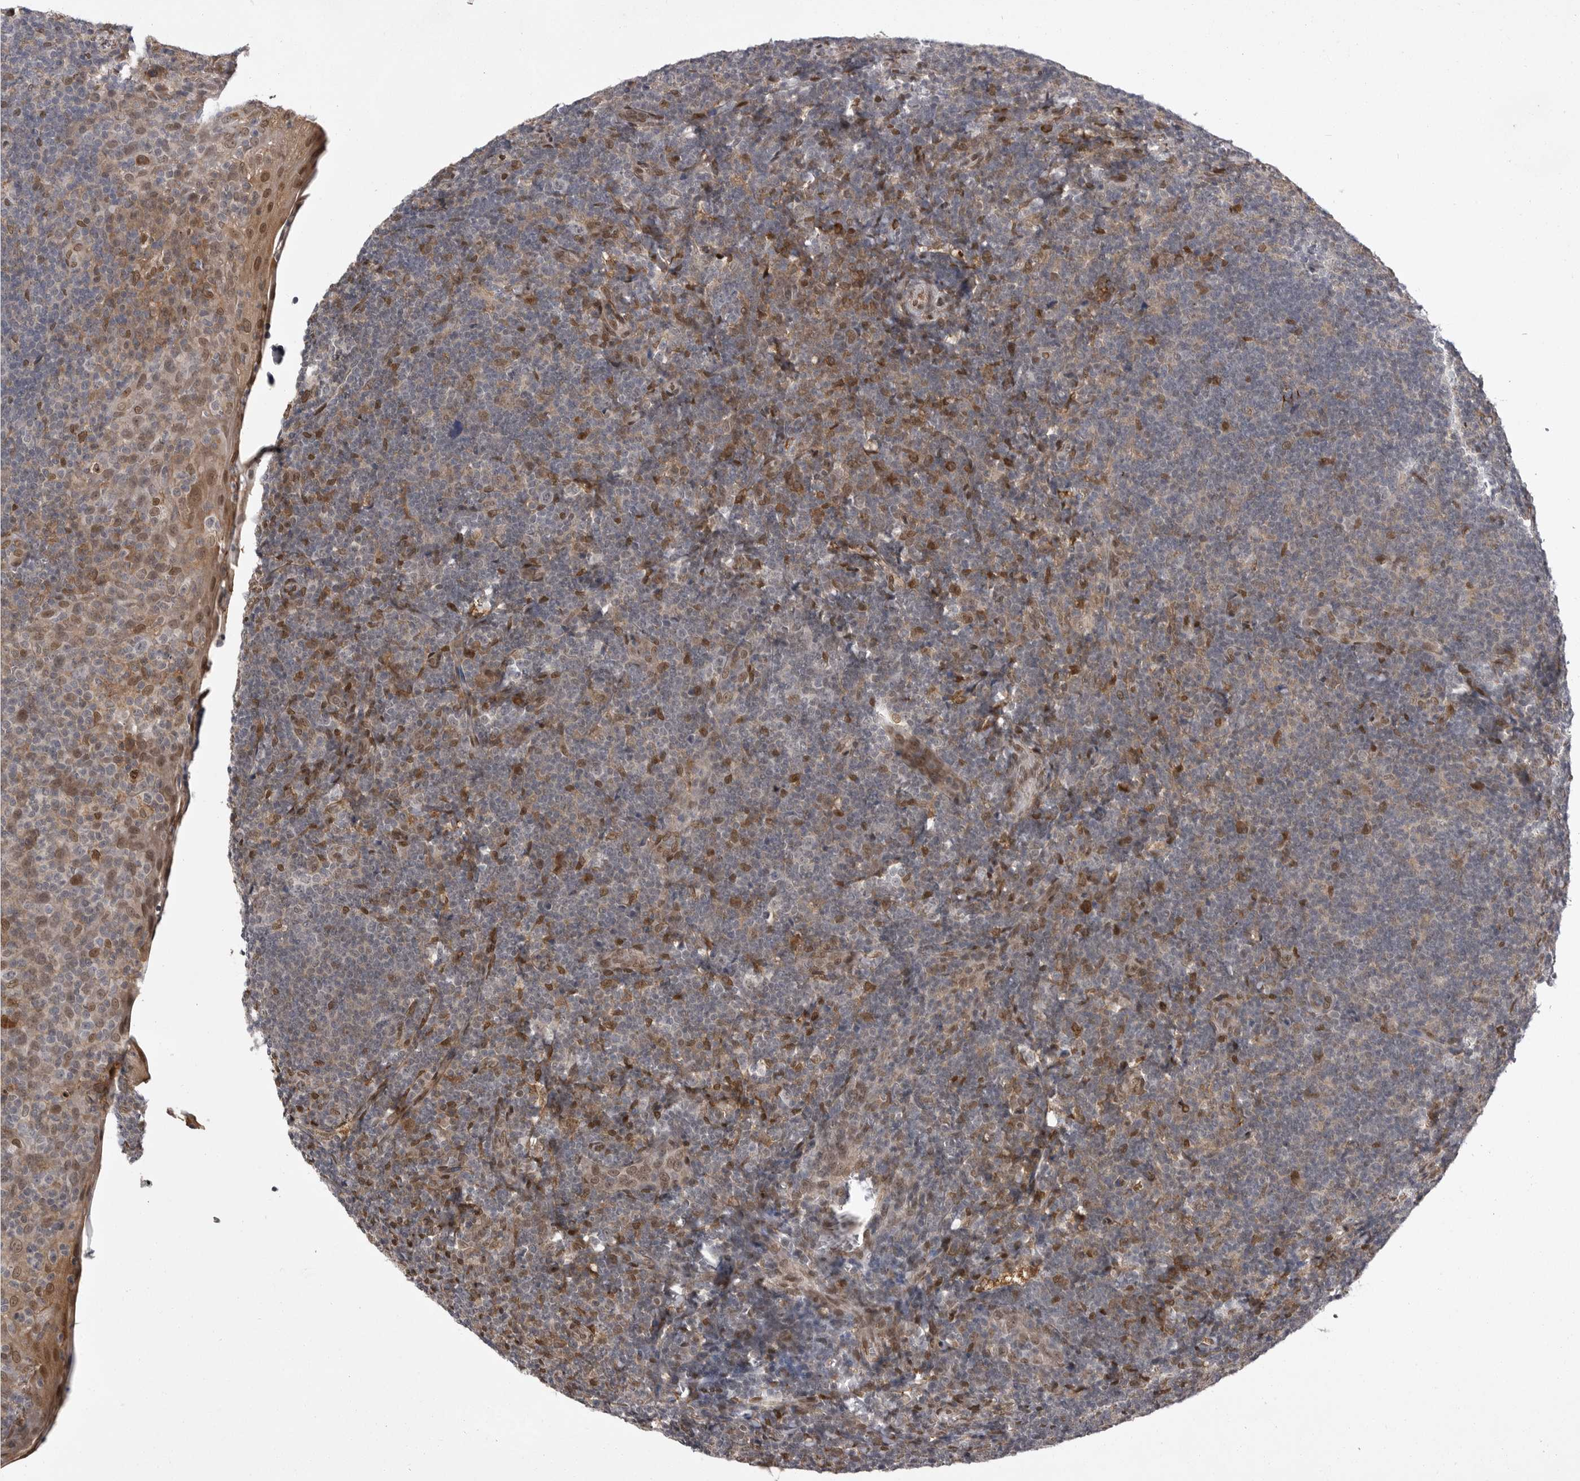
{"staining": {"intensity": "negative", "quantity": "none", "location": "none"}, "tissue": "tonsil", "cell_type": "Germinal center cells", "image_type": "normal", "snomed": [{"axis": "morphology", "description": "Normal tissue, NOS"}, {"axis": "topography", "description": "Tonsil"}], "caption": "The IHC micrograph has no significant positivity in germinal center cells of tonsil. (DAB (3,3'-diaminobenzidine) immunohistochemistry (IHC) visualized using brightfield microscopy, high magnification).", "gene": "ABL1", "patient": {"sex": "male", "age": 37}}